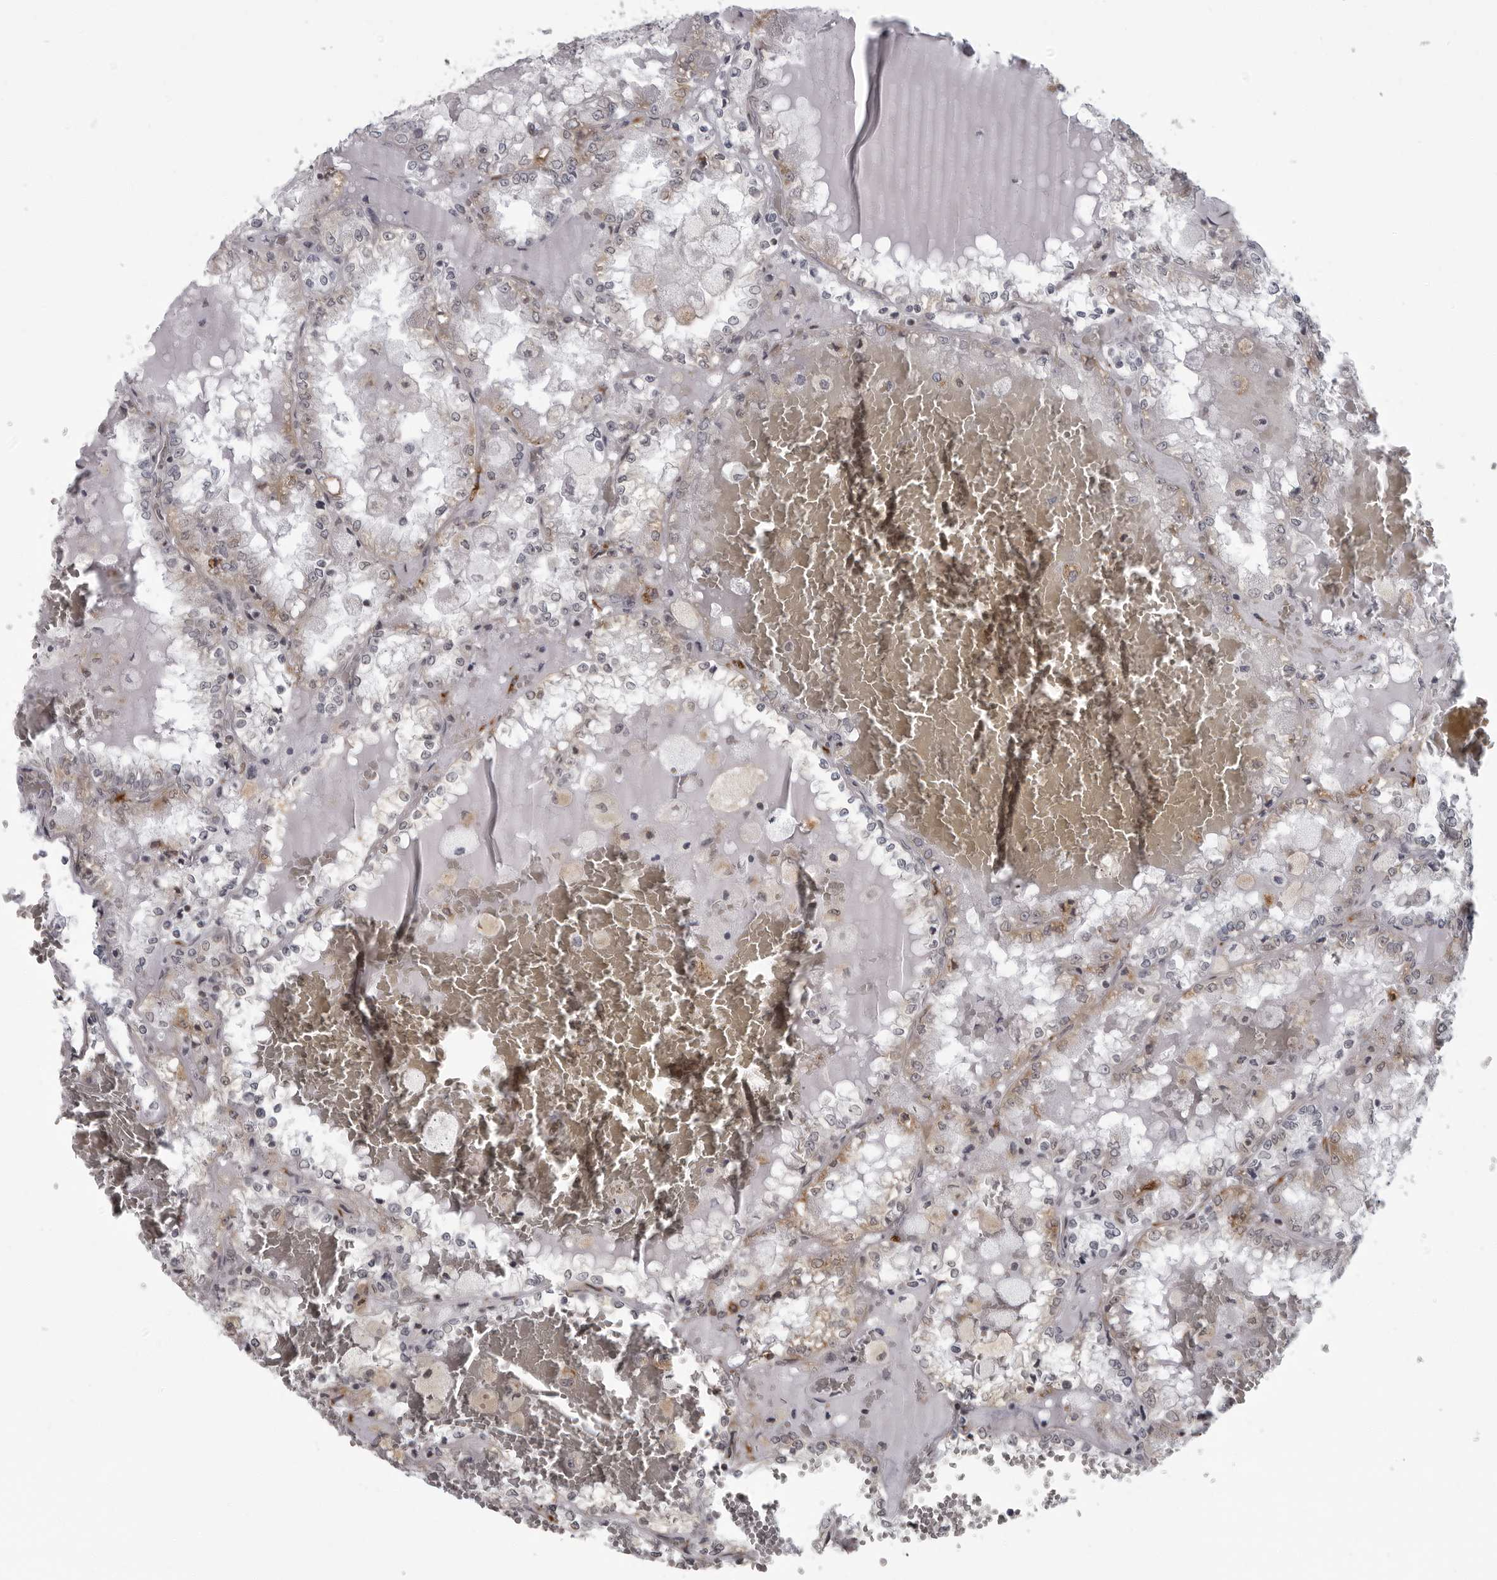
{"staining": {"intensity": "negative", "quantity": "none", "location": "none"}, "tissue": "renal cancer", "cell_type": "Tumor cells", "image_type": "cancer", "snomed": [{"axis": "morphology", "description": "Adenocarcinoma, NOS"}, {"axis": "topography", "description": "Kidney"}], "caption": "This is an immunohistochemistry (IHC) image of renal cancer. There is no staining in tumor cells.", "gene": "RTCA", "patient": {"sex": "female", "age": 56}}